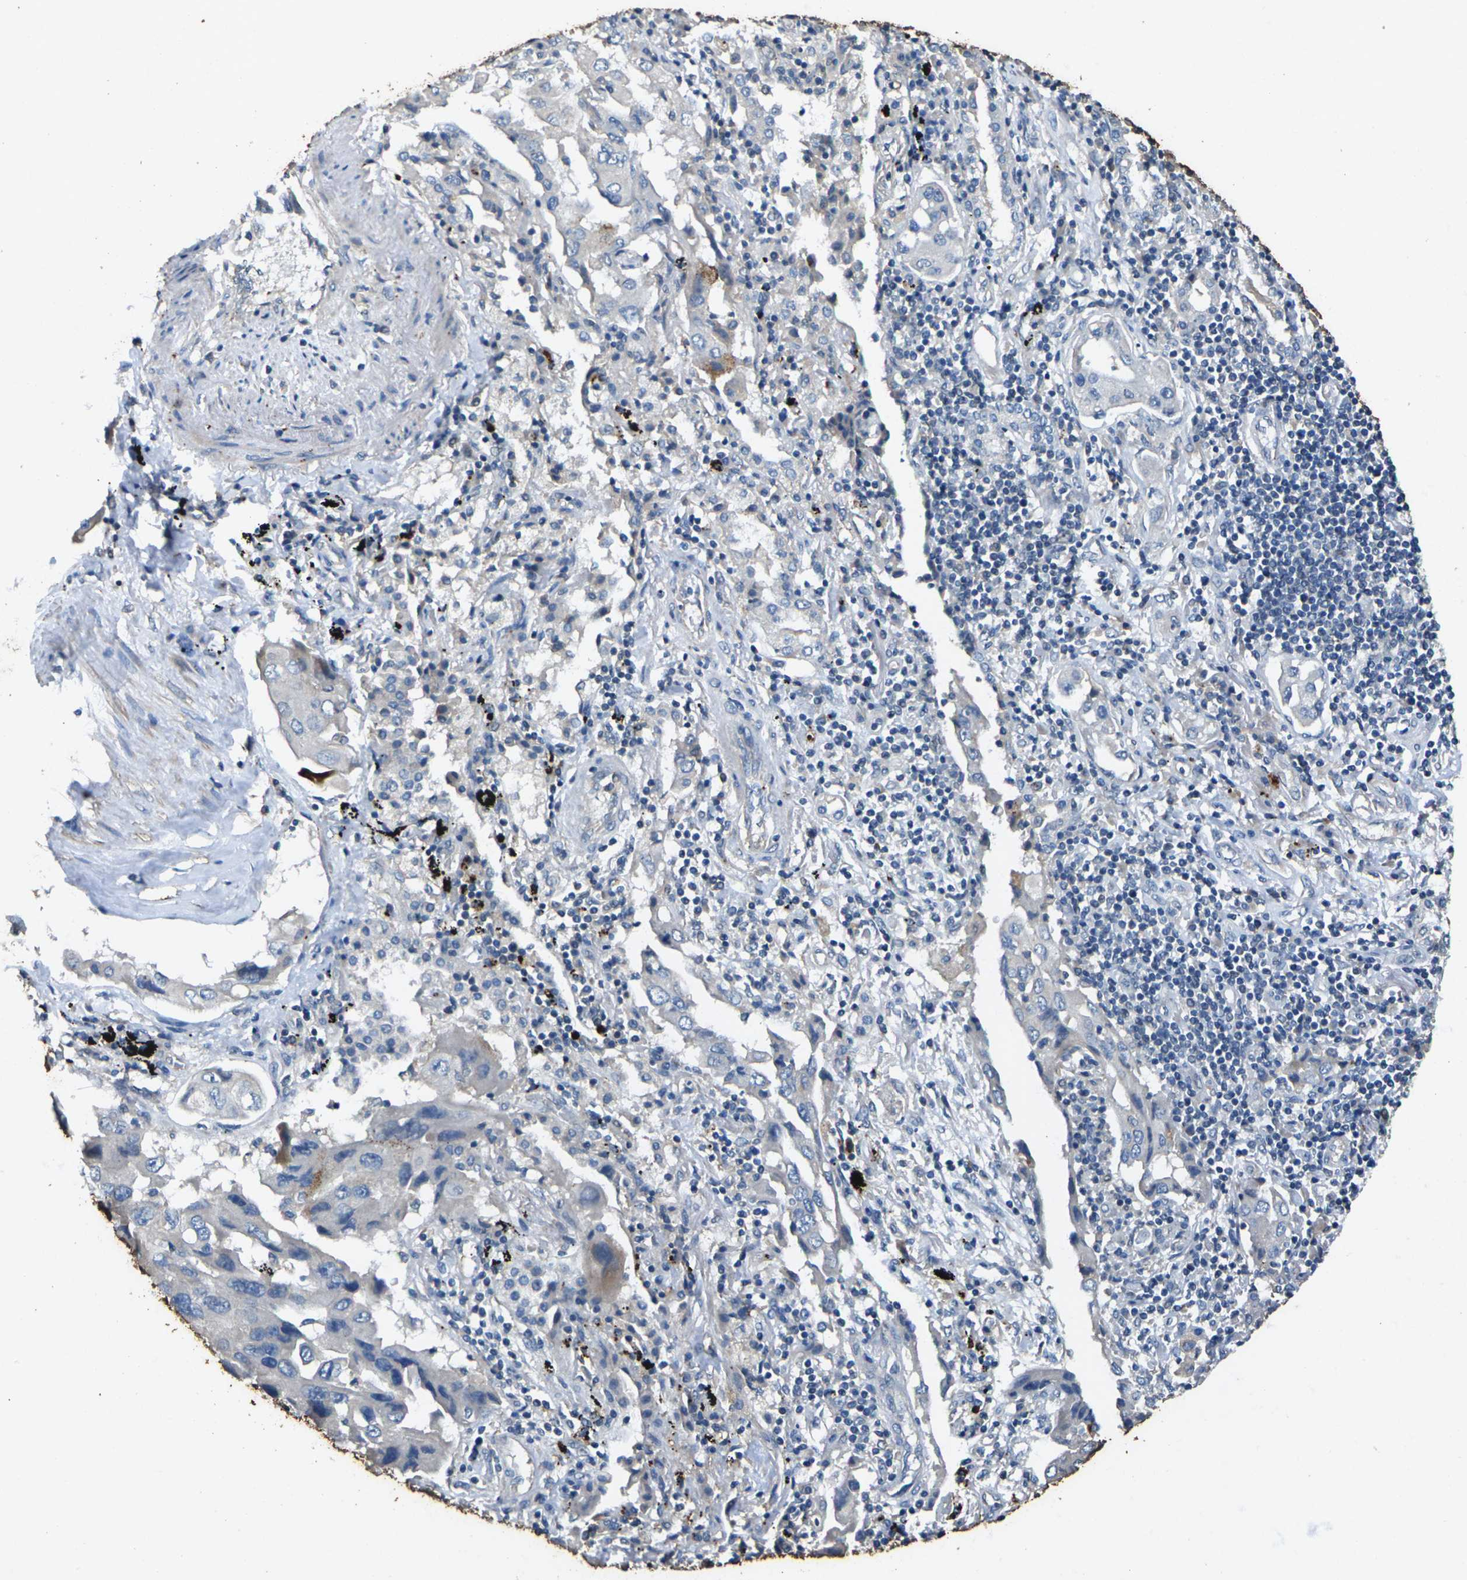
{"staining": {"intensity": "negative", "quantity": "none", "location": "none"}, "tissue": "lung cancer", "cell_type": "Tumor cells", "image_type": "cancer", "snomed": [{"axis": "morphology", "description": "Adenocarcinoma, NOS"}, {"axis": "topography", "description": "Lung"}], "caption": "A photomicrograph of lung adenocarcinoma stained for a protein displays no brown staining in tumor cells.", "gene": "SIGLEC14", "patient": {"sex": "female", "age": 65}}